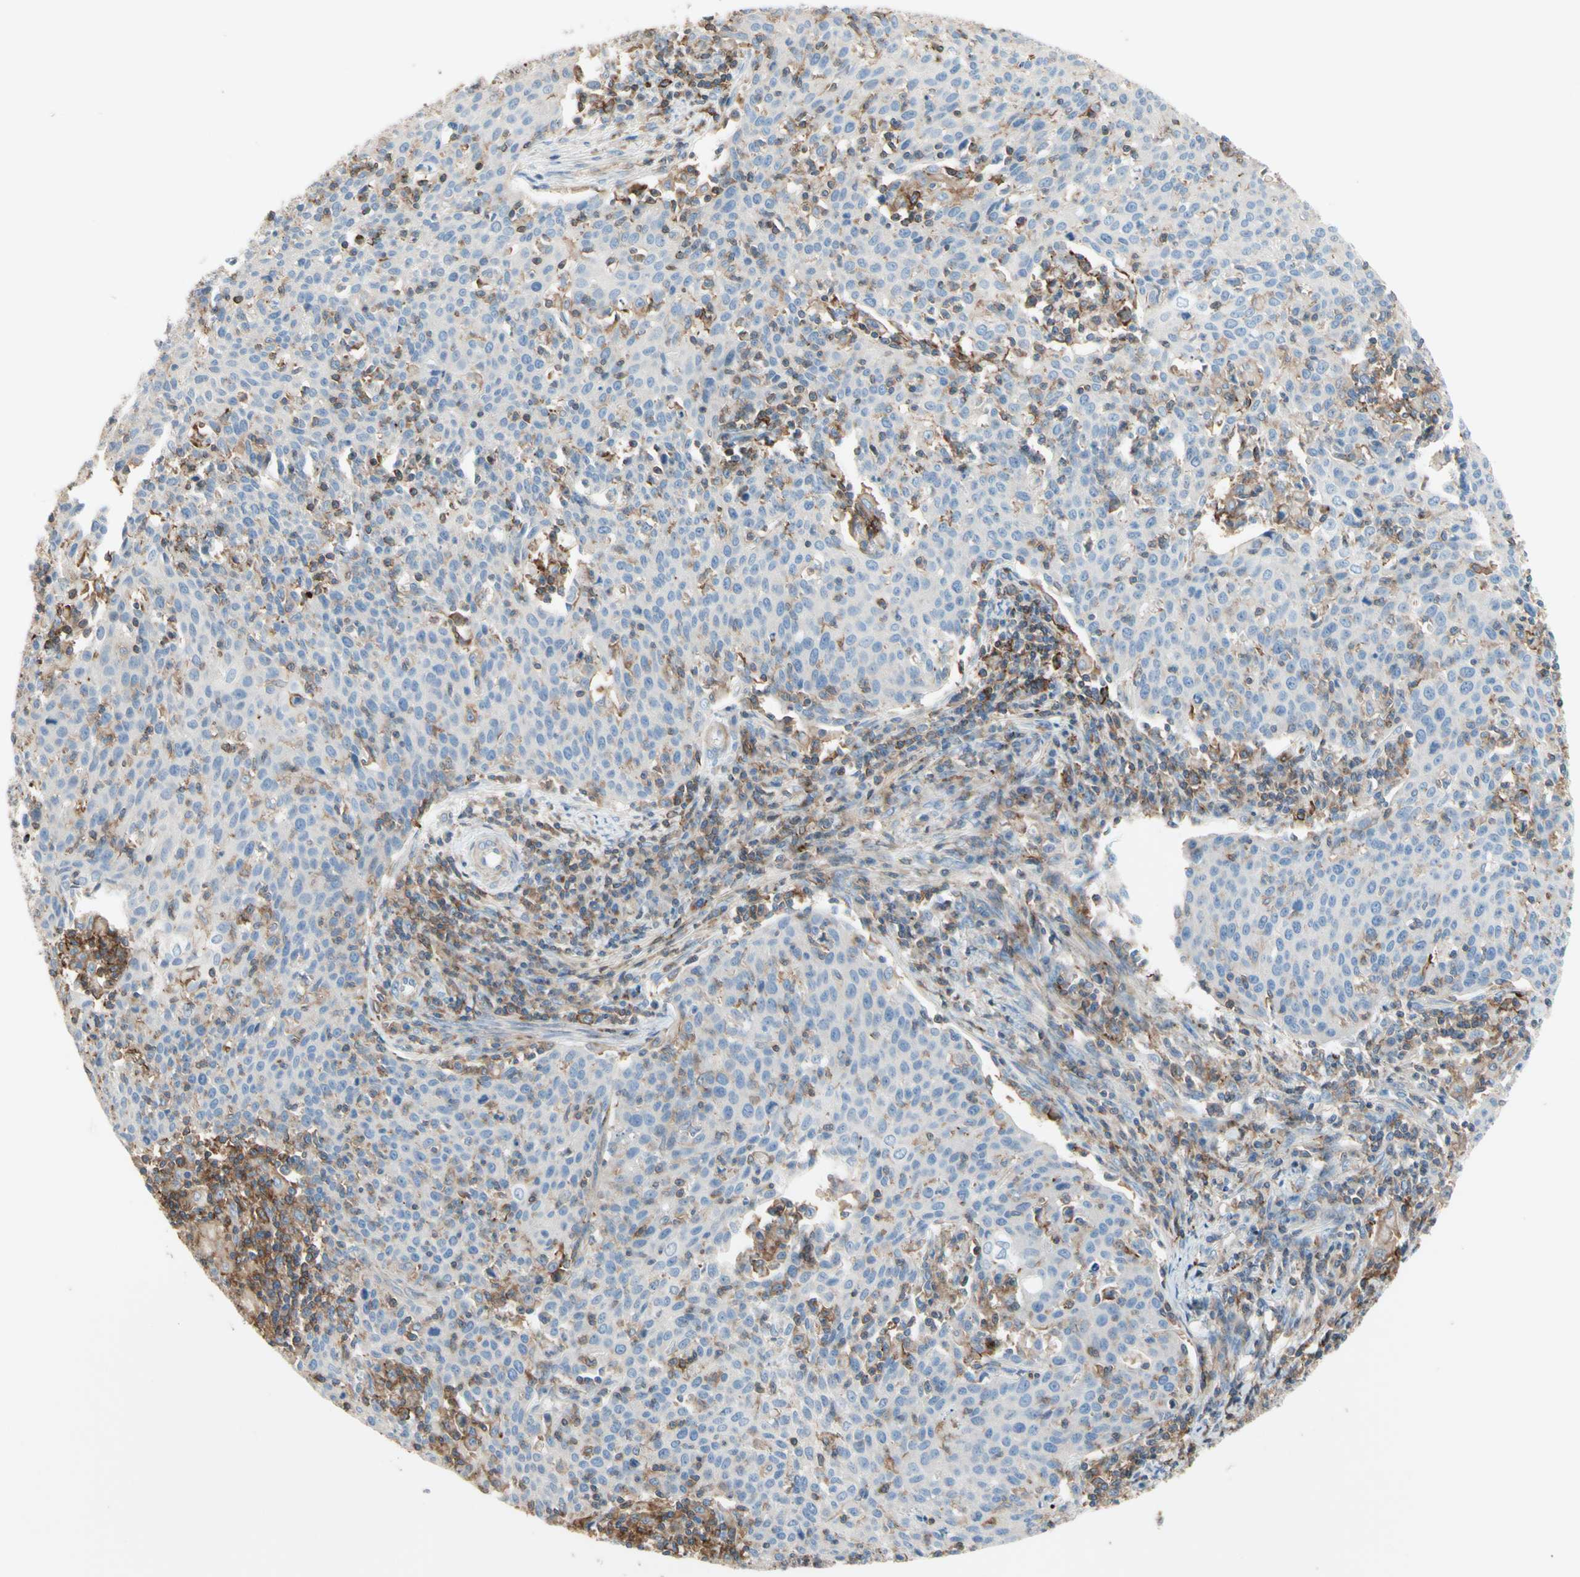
{"staining": {"intensity": "weak", "quantity": "<25%", "location": "cytoplasmic/membranous"}, "tissue": "cervical cancer", "cell_type": "Tumor cells", "image_type": "cancer", "snomed": [{"axis": "morphology", "description": "Squamous cell carcinoma, NOS"}, {"axis": "topography", "description": "Cervix"}], "caption": "Squamous cell carcinoma (cervical) stained for a protein using IHC exhibits no expression tumor cells.", "gene": "SEMA4C", "patient": {"sex": "female", "age": 38}}